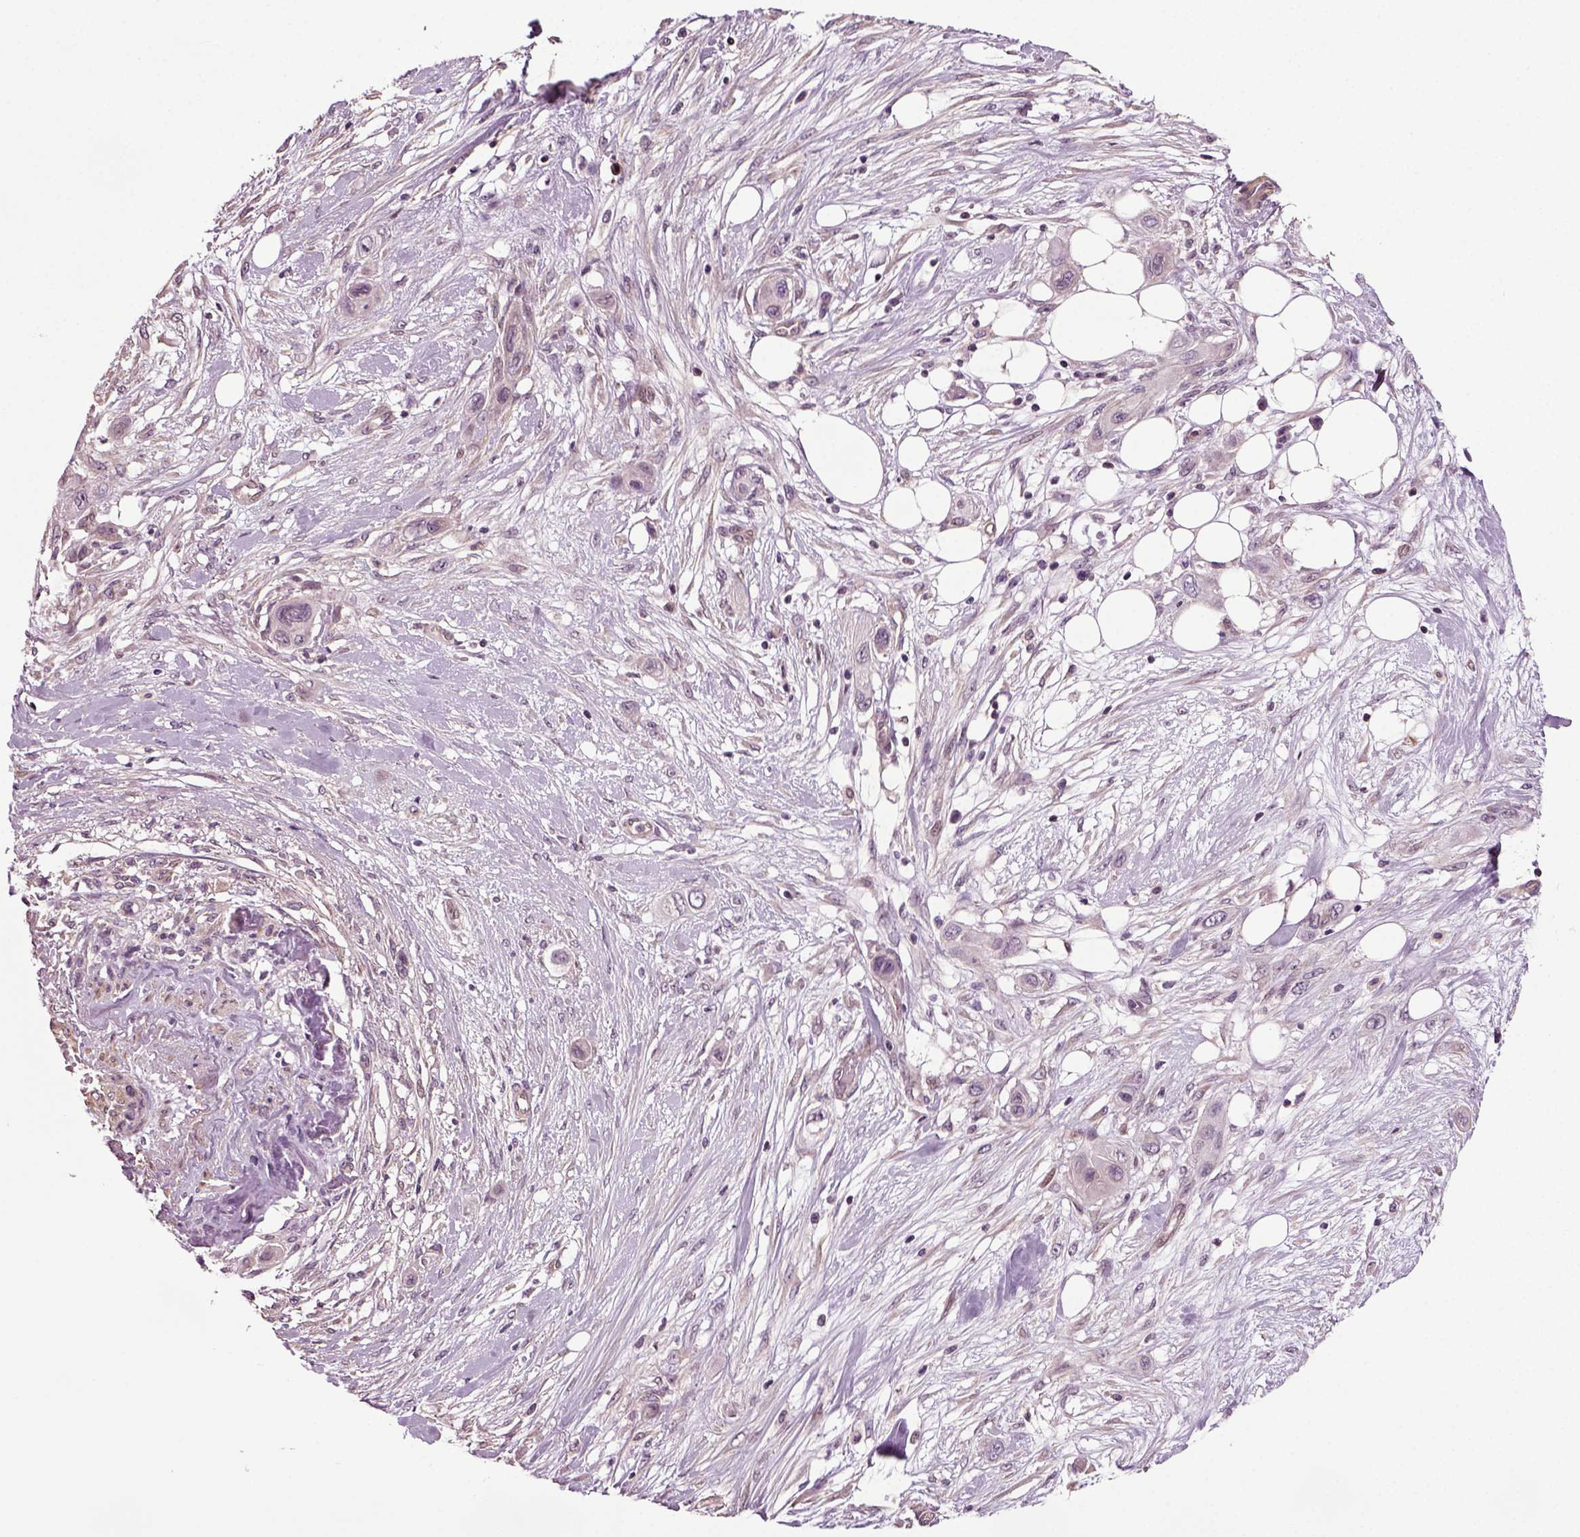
{"staining": {"intensity": "negative", "quantity": "none", "location": "none"}, "tissue": "skin cancer", "cell_type": "Tumor cells", "image_type": "cancer", "snomed": [{"axis": "morphology", "description": "Squamous cell carcinoma, NOS"}, {"axis": "topography", "description": "Skin"}], "caption": "DAB (3,3'-diaminobenzidine) immunohistochemical staining of squamous cell carcinoma (skin) shows no significant positivity in tumor cells. (DAB (3,3'-diaminobenzidine) immunohistochemistry (IHC) visualized using brightfield microscopy, high magnification).", "gene": "HAGHL", "patient": {"sex": "male", "age": 79}}